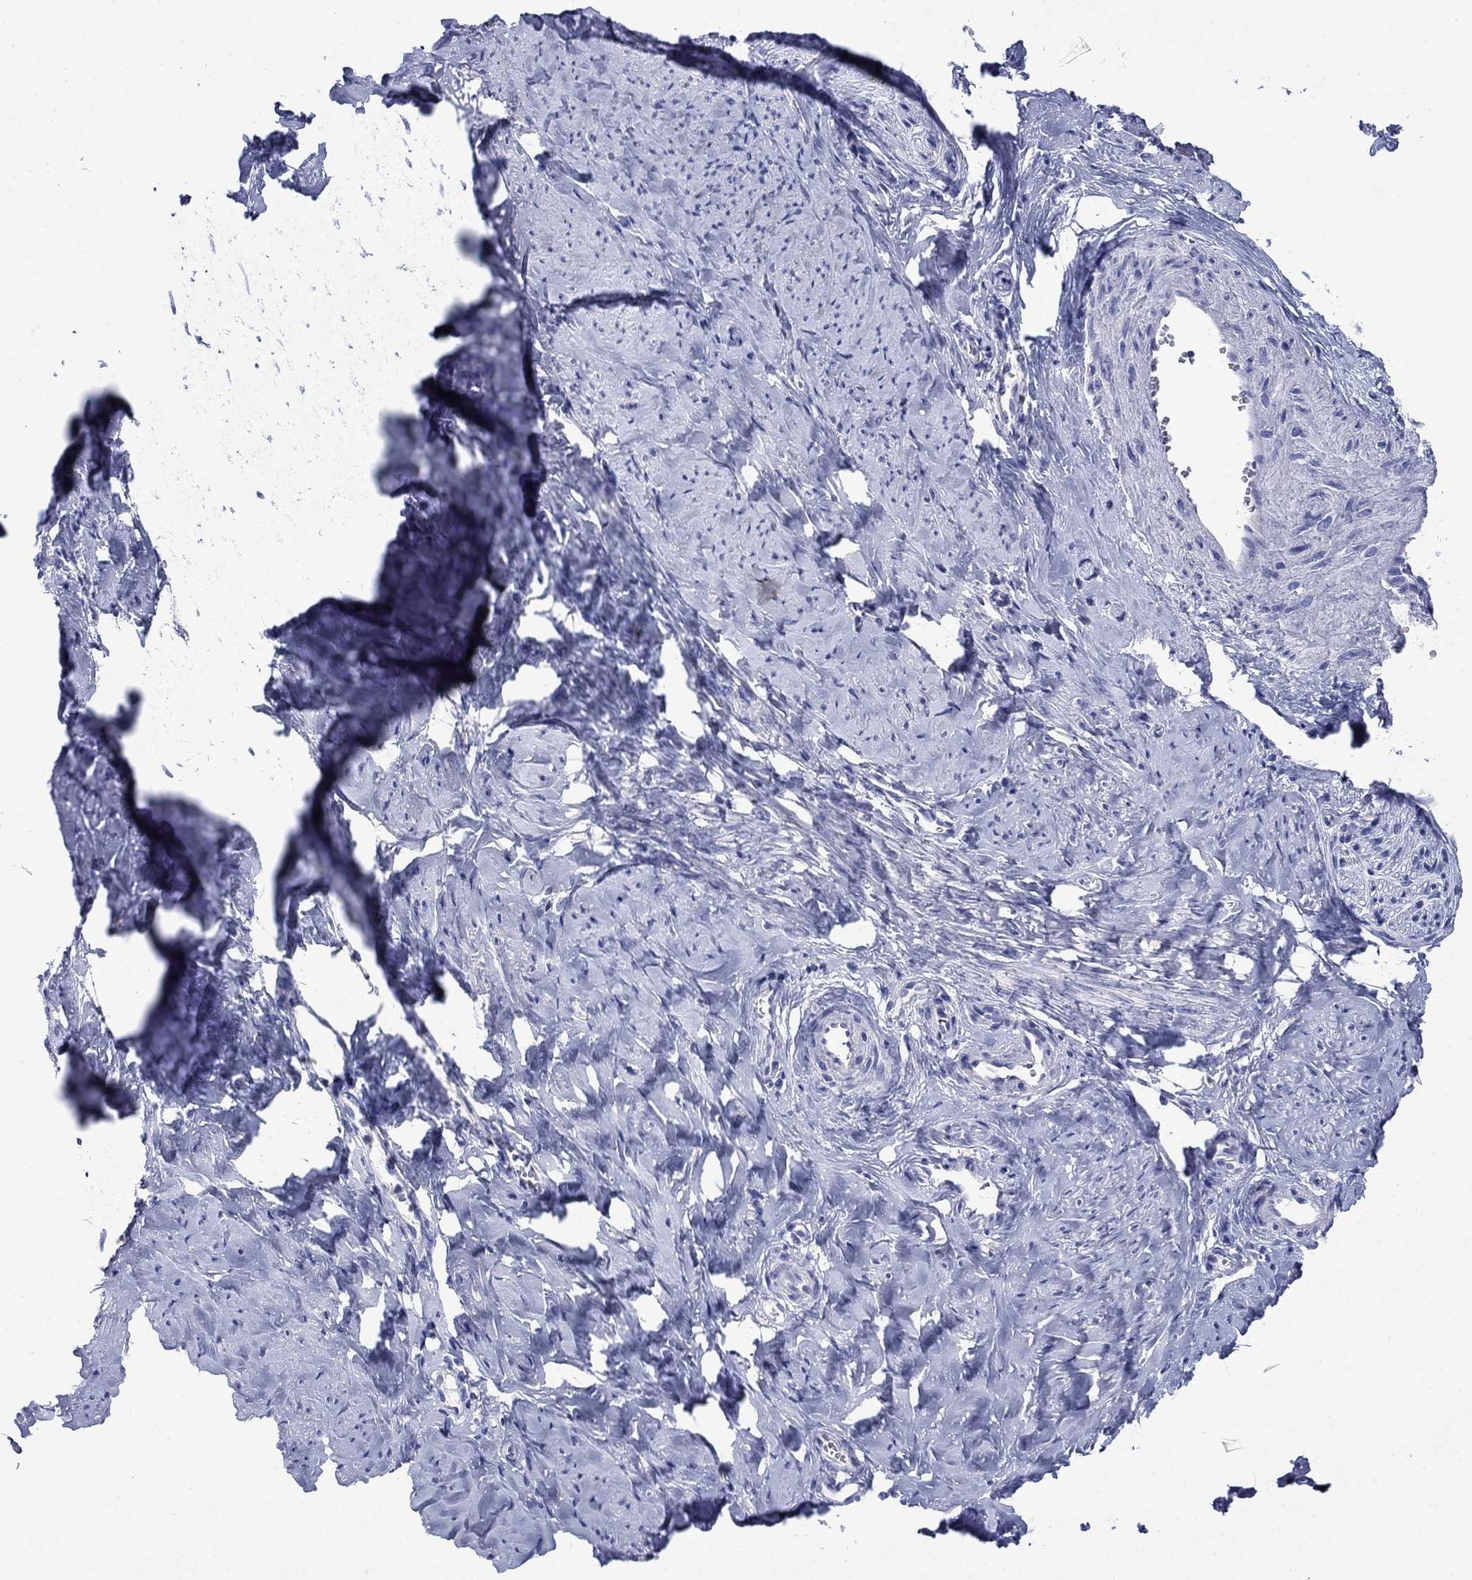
{"staining": {"intensity": "negative", "quantity": "none", "location": "none"}, "tissue": "smooth muscle", "cell_type": "Smooth muscle cells", "image_type": "normal", "snomed": [{"axis": "morphology", "description": "Normal tissue, NOS"}, {"axis": "topography", "description": "Smooth muscle"}], "caption": "A histopathology image of smooth muscle stained for a protein demonstrates no brown staining in smooth muscle cells.", "gene": "SULT2B1", "patient": {"sex": "female", "age": 48}}